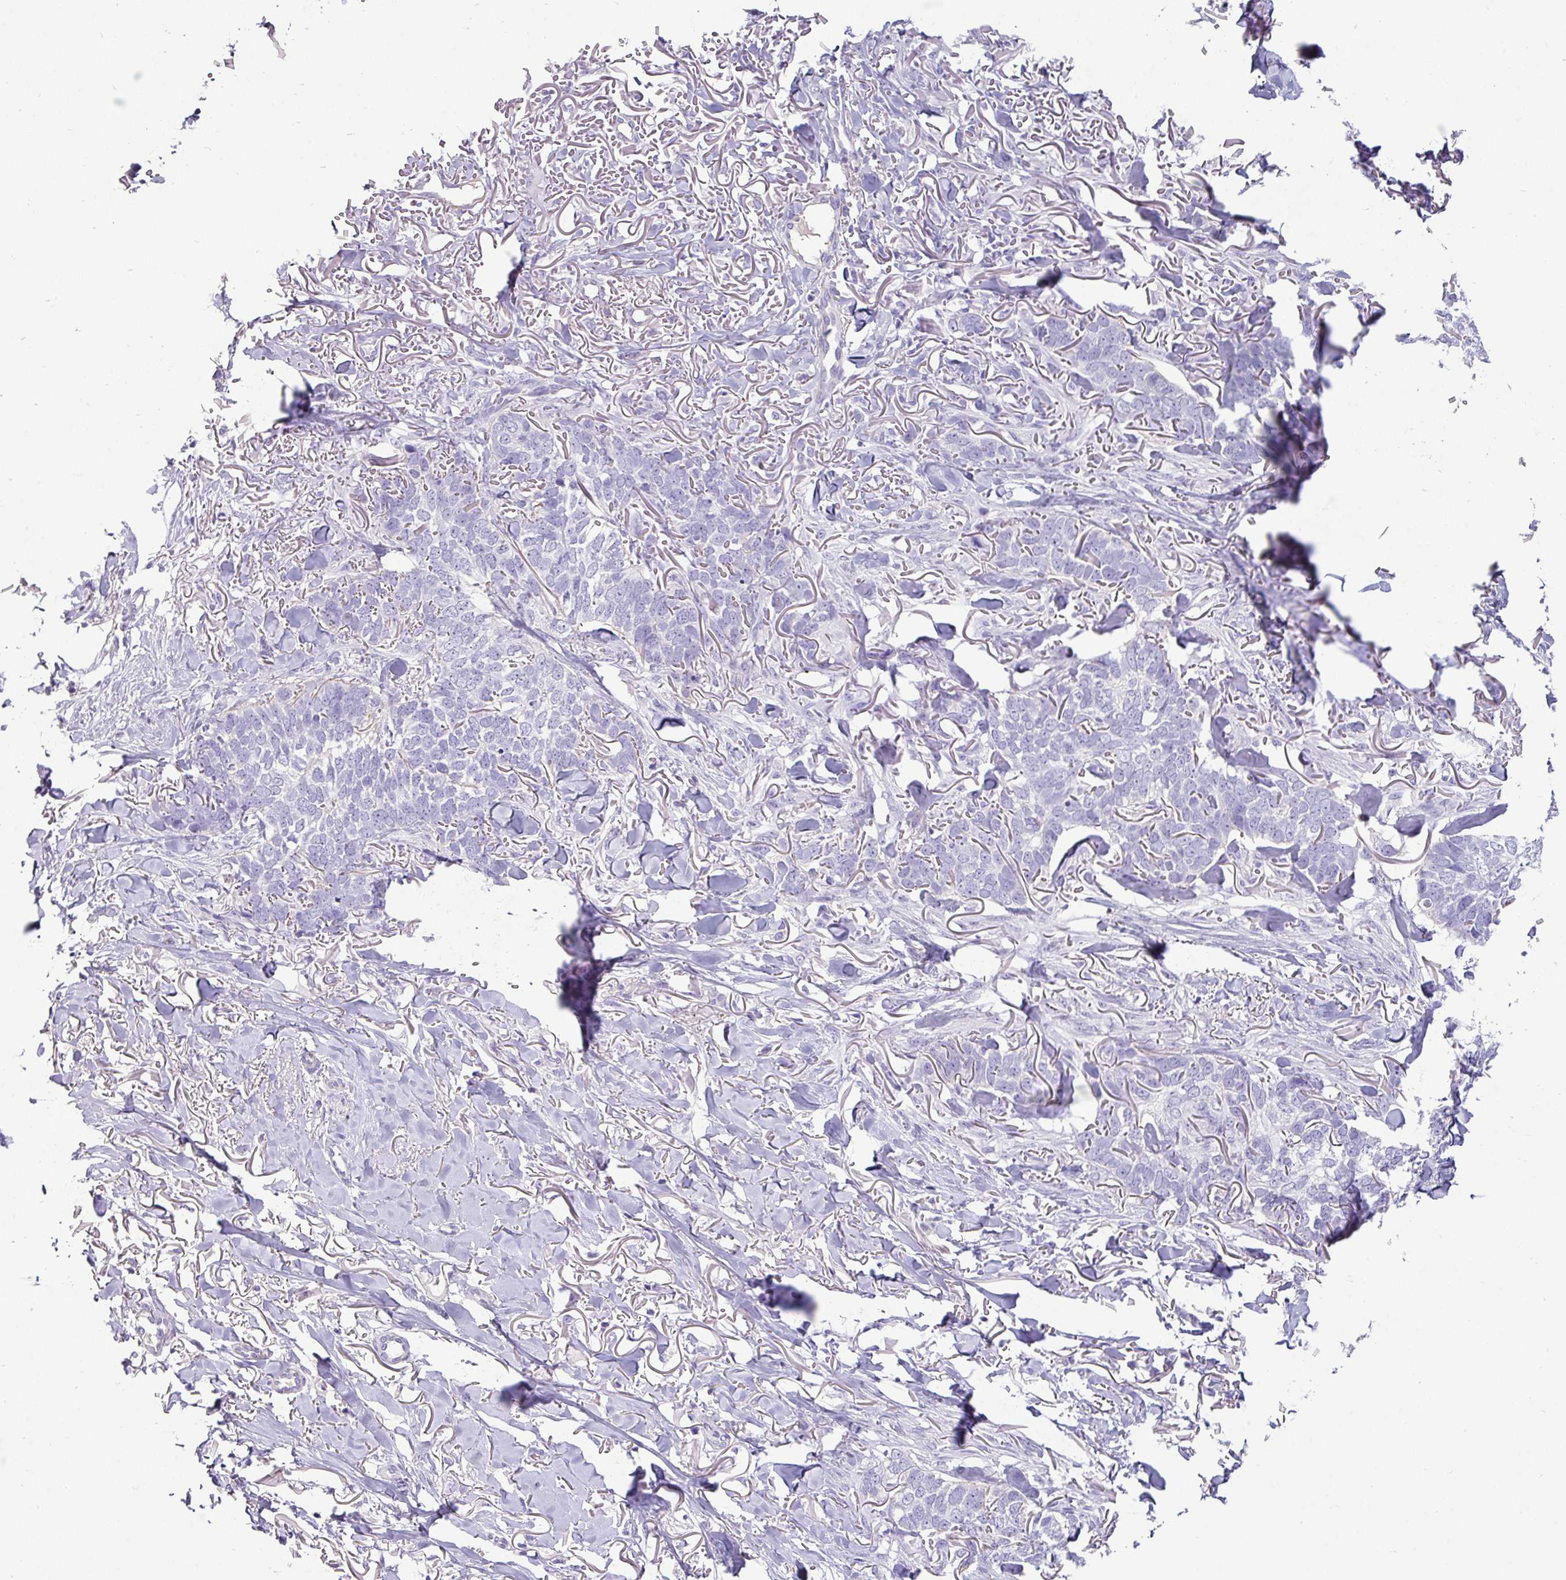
{"staining": {"intensity": "negative", "quantity": "none", "location": "none"}, "tissue": "skin cancer", "cell_type": "Tumor cells", "image_type": "cancer", "snomed": [{"axis": "morphology", "description": "Normal tissue, NOS"}, {"axis": "morphology", "description": "Basal cell carcinoma"}, {"axis": "topography", "description": "Skin"}], "caption": "Micrograph shows no protein positivity in tumor cells of basal cell carcinoma (skin) tissue.", "gene": "VCX2", "patient": {"sex": "male", "age": 77}}